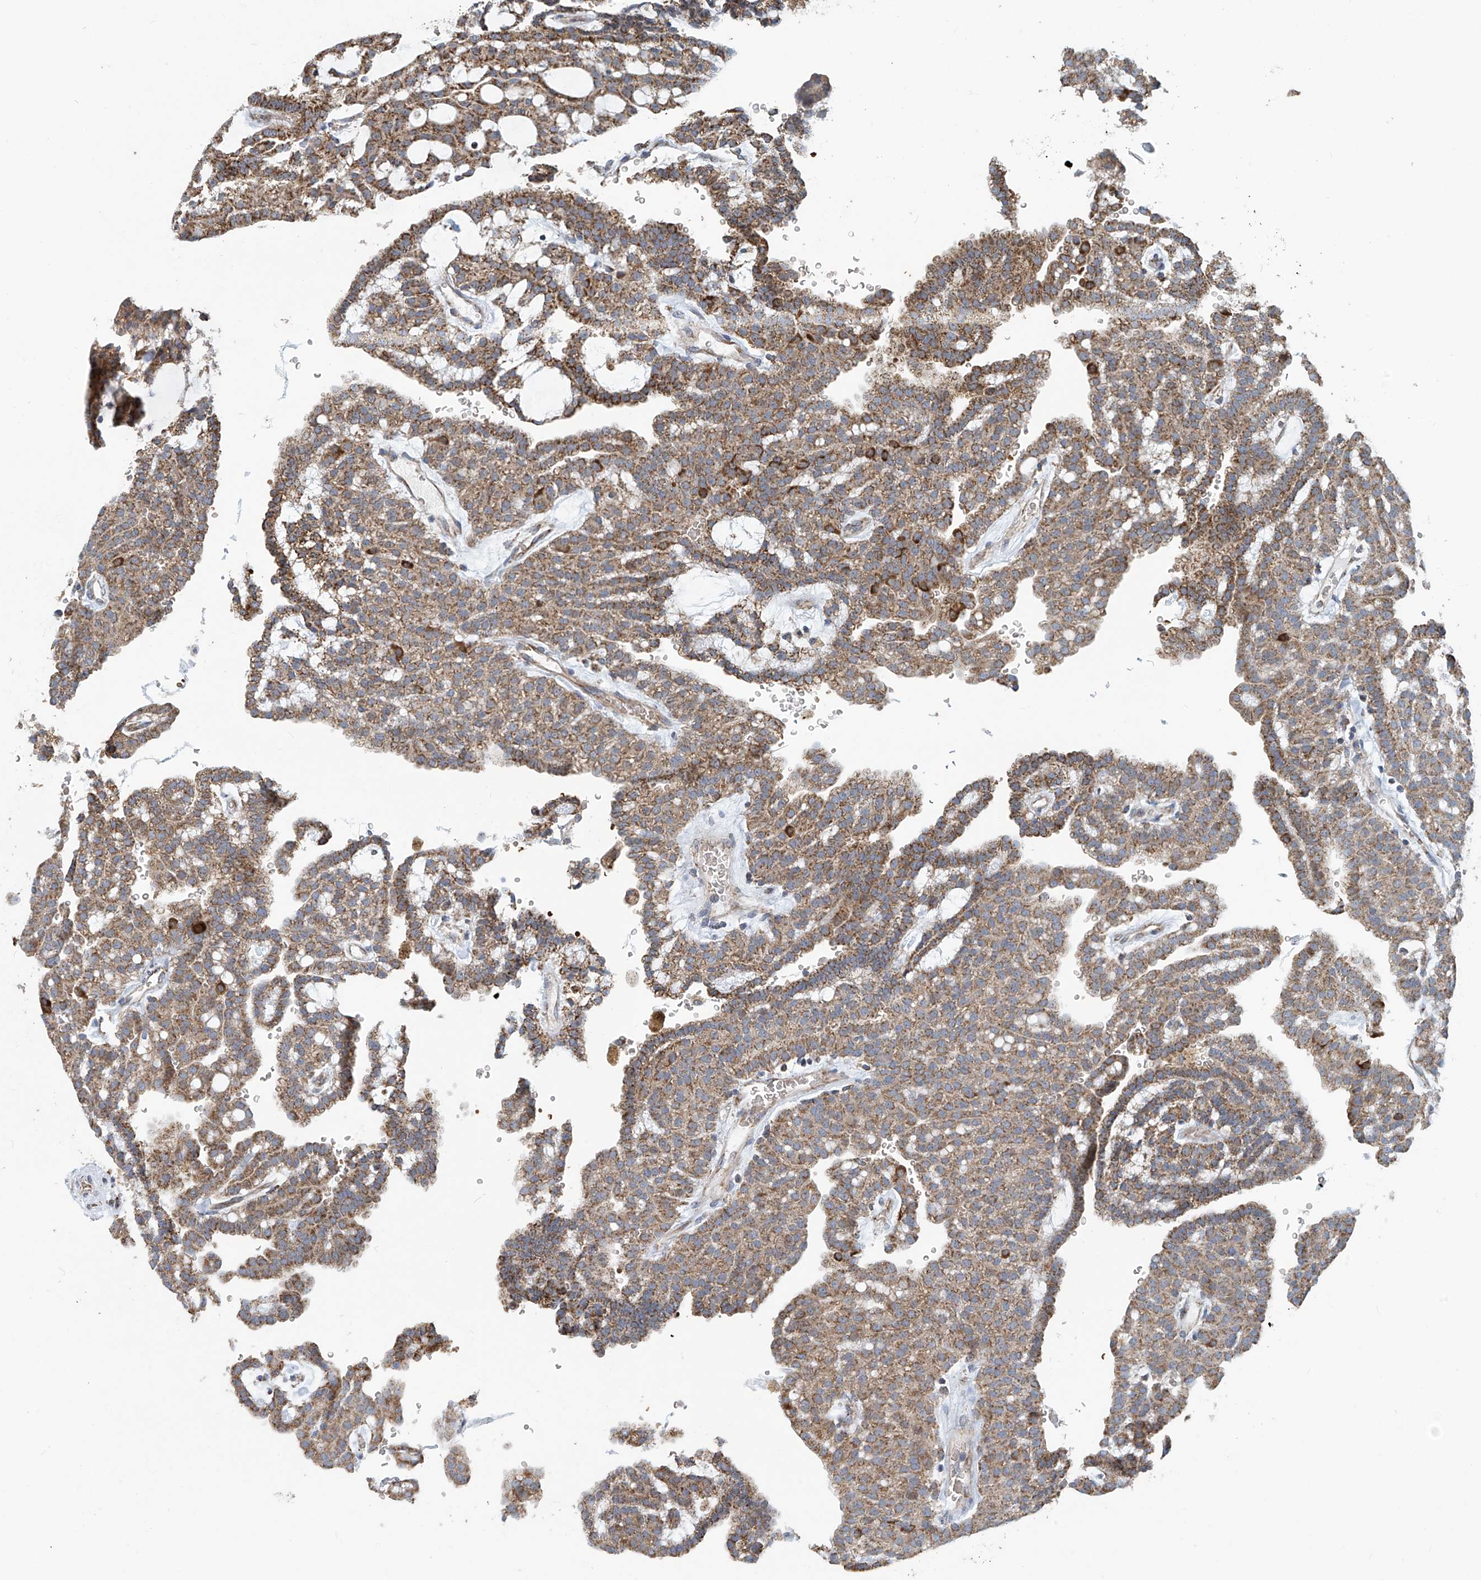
{"staining": {"intensity": "moderate", "quantity": ">75%", "location": "cytoplasmic/membranous"}, "tissue": "renal cancer", "cell_type": "Tumor cells", "image_type": "cancer", "snomed": [{"axis": "morphology", "description": "Adenocarcinoma, NOS"}, {"axis": "topography", "description": "Kidney"}], "caption": "Protein expression analysis of human adenocarcinoma (renal) reveals moderate cytoplasmic/membranous expression in about >75% of tumor cells. Using DAB (3,3'-diaminobenzidine) (brown) and hematoxylin (blue) stains, captured at high magnification using brightfield microscopy.", "gene": "COMMD1", "patient": {"sex": "male", "age": 63}}